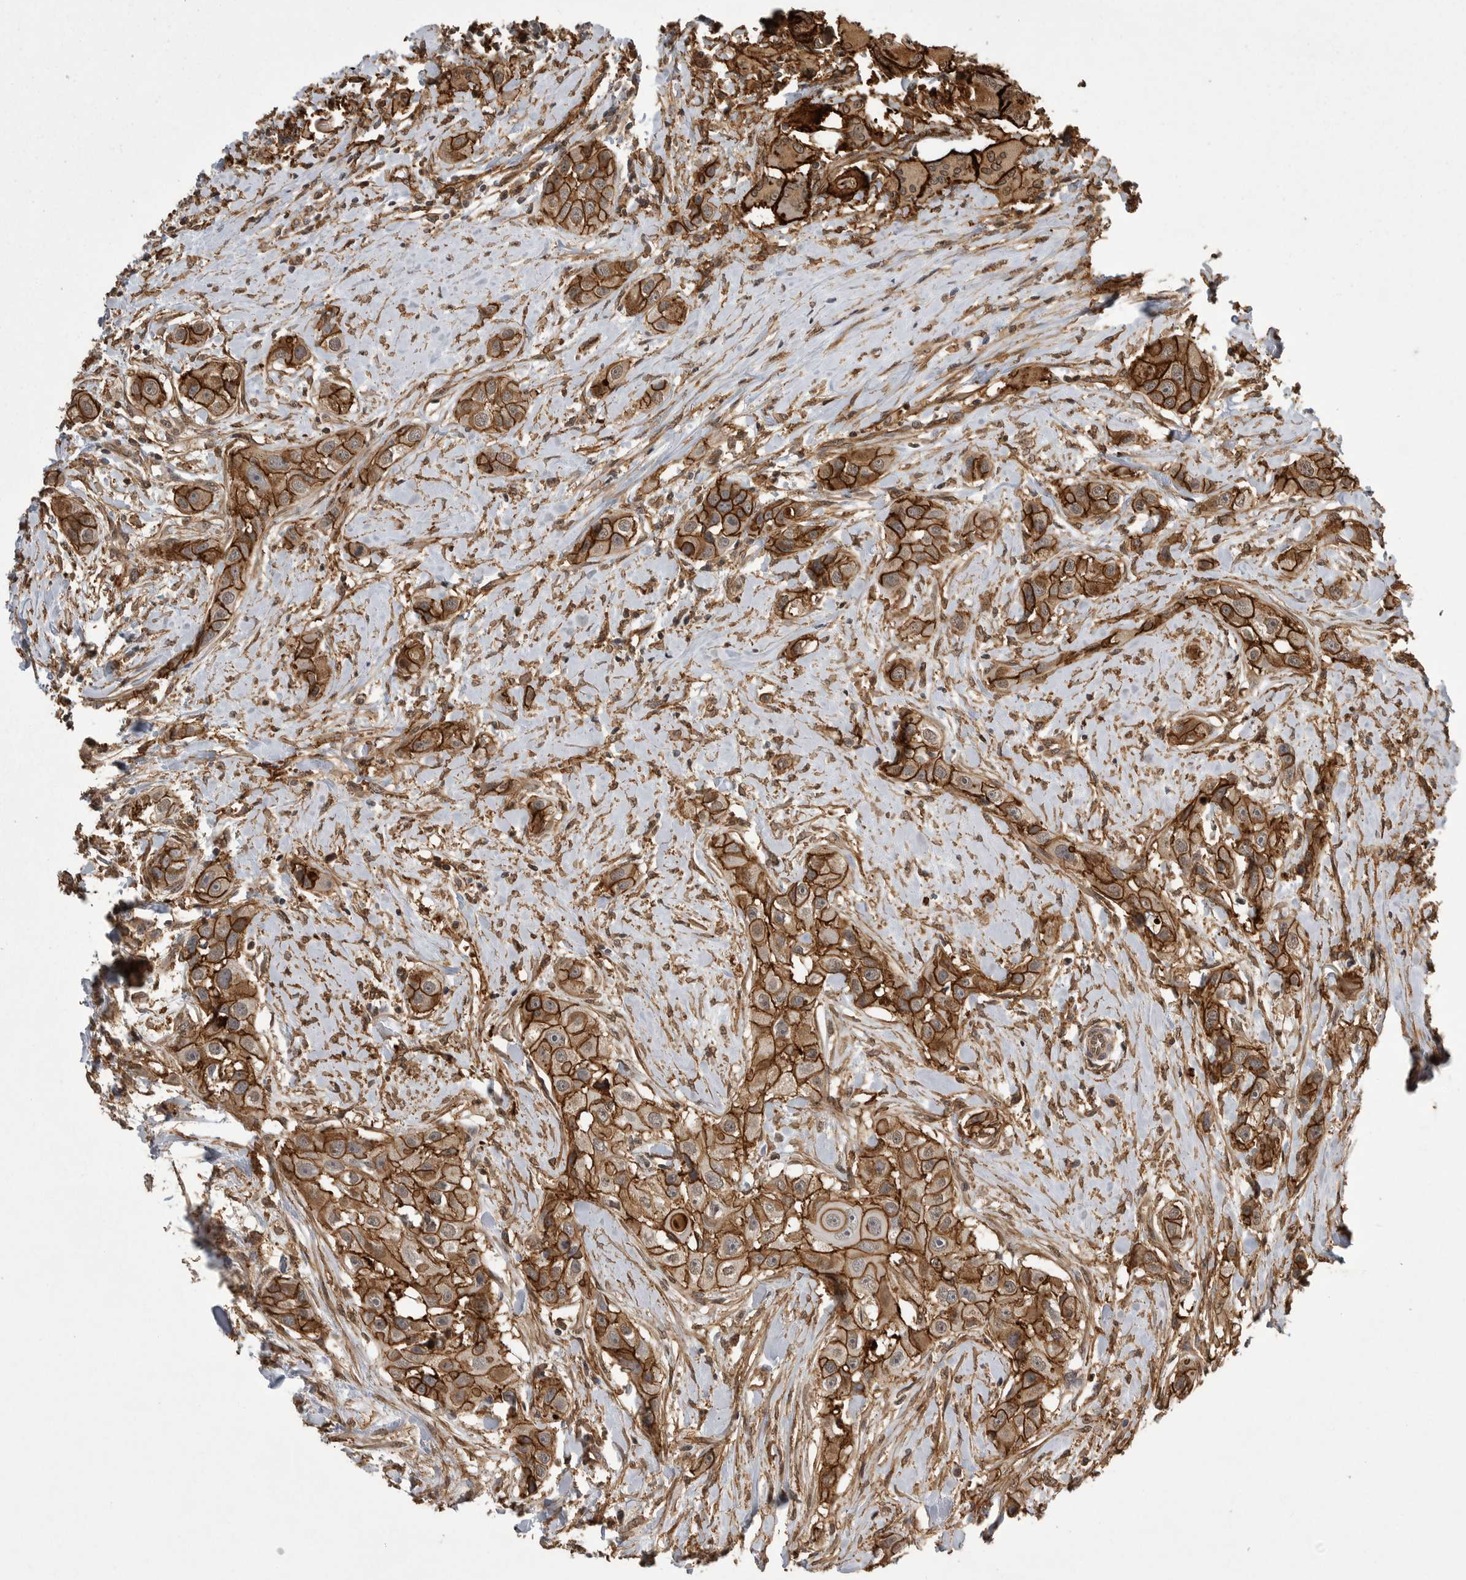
{"staining": {"intensity": "strong", "quantity": ">75%", "location": "cytoplasmic/membranous"}, "tissue": "head and neck cancer", "cell_type": "Tumor cells", "image_type": "cancer", "snomed": [{"axis": "morphology", "description": "Normal tissue, NOS"}, {"axis": "morphology", "description": "Squamous cell carcinoma, NOS"}, {"axis": "topography", "description": "Skeletal muscle"}, {"axis": "topography", "description": "Head-Neck"}], "caption": "Head and neck squamous cell carcinoma was stained to show a protein in brown. There is high levels of strong cytoplasmic/membranous positivity in approximately >75% of tumor cells. The staining was performed using DAB (3,3'-diaminobenzidine) to visualize the protein expression in brown, while the nuclei were stained in blue with hematoxylin (Magnification: 20x).", "gene": "NECTIN1", "patient": {"sex": "male", "age": 51}}